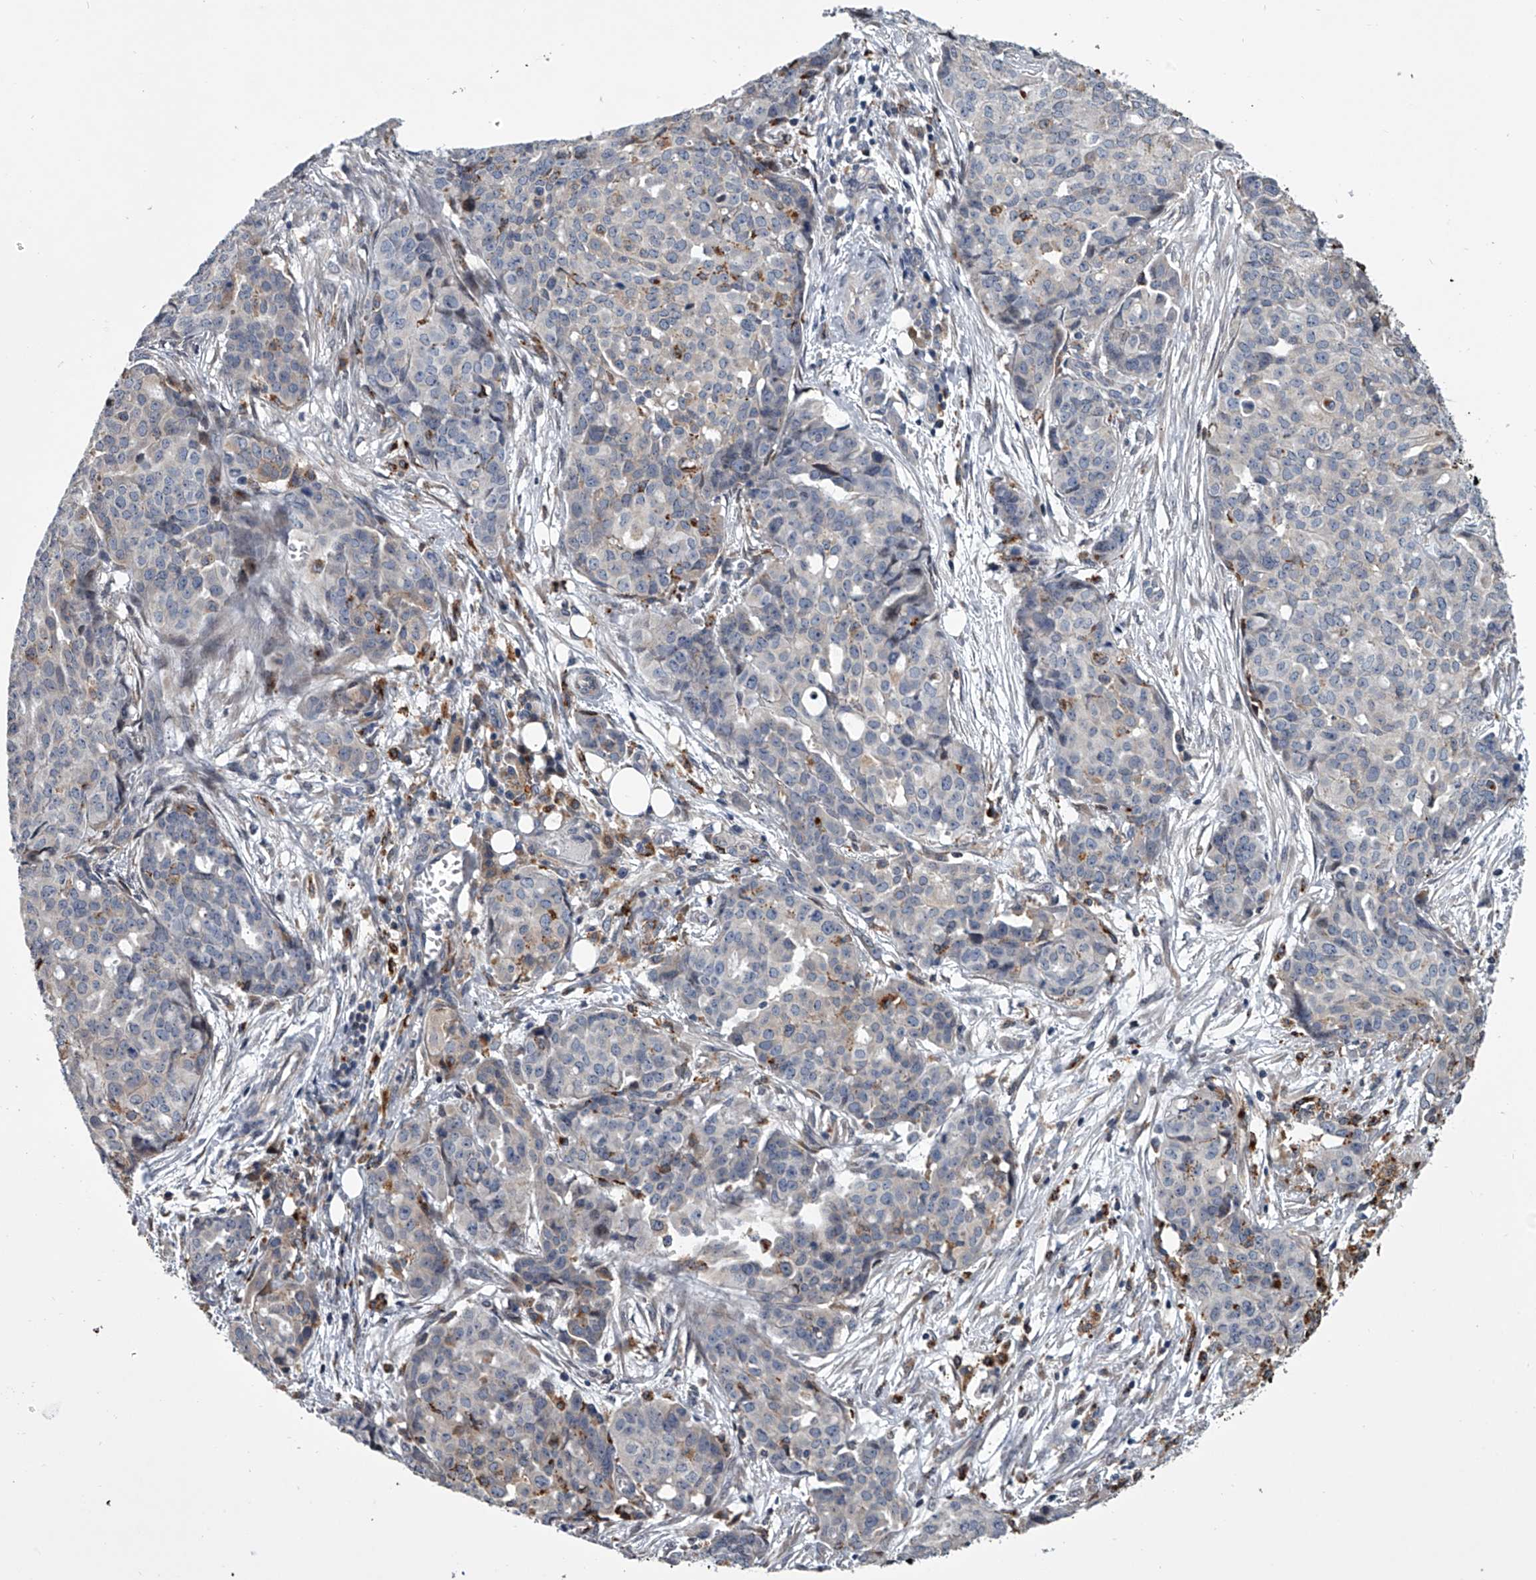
{"staining": {"intensity": "negative", "quantity": "none", "location": "none"}, "tissue": "ovarian cancer", "cell_type": "Tumor cells", "image_type": "cancer", "snomed": [{"axis": "morphology", "description": "Cystadenocarcinoma, serous, NOS"}, {"axis": "topography", "description": "Soft tissue"}, {"axis": "topography", "description": "Ovary"}], "caption": "This is an IHC image of serous cystadenocarcinoma (ovarian). There is no positivity in tumor cells.", "gene": "TRIM8", "patient": {"sex": "female", "age": 57}}